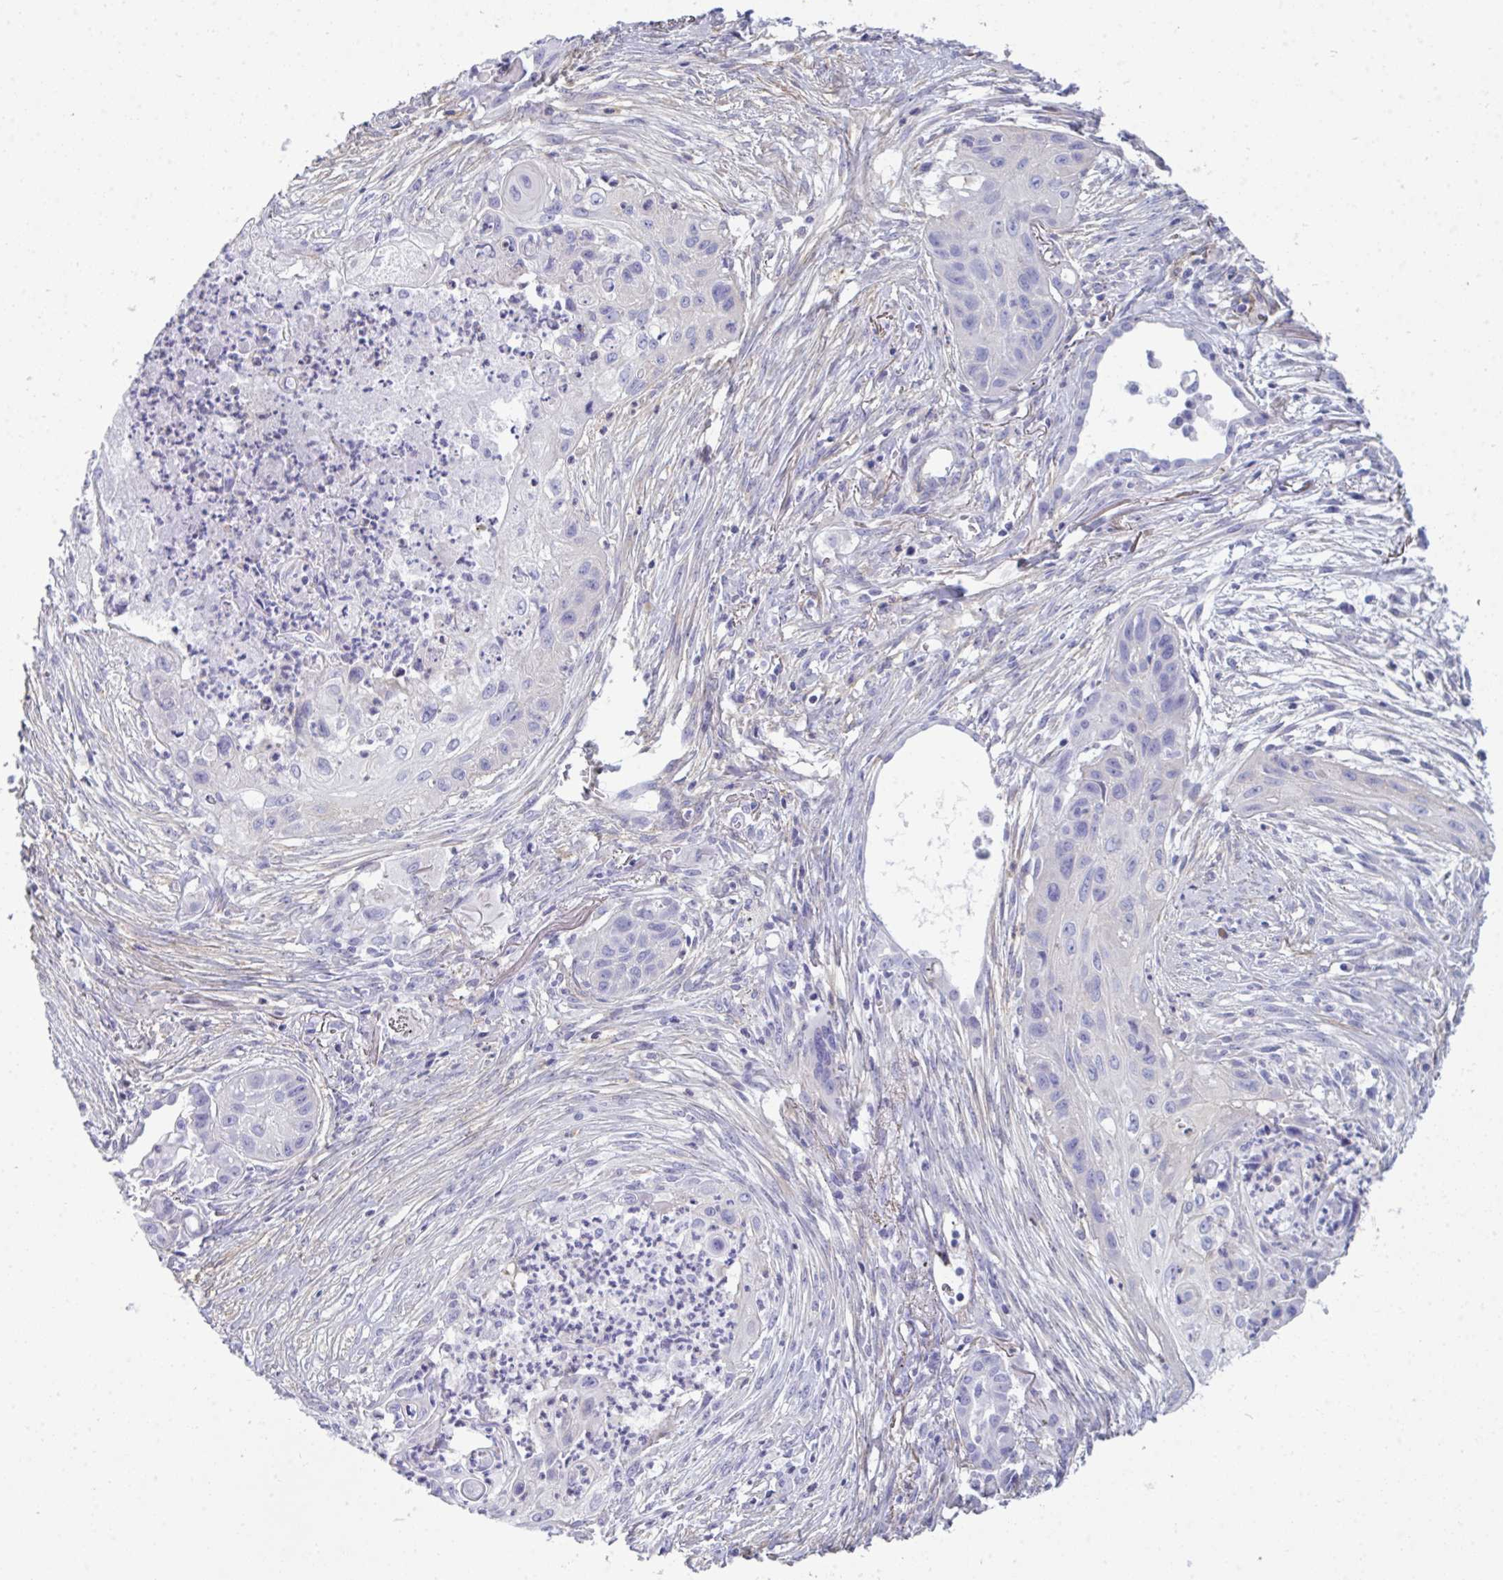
{"staining": {"intensity": "negative", "quantity": "none", "location": "none"}, "tissue": "lung cancer", "cell_type": "Tumor cells", "image_type": "cancer", "snomed": [{"axis": "morphology", "description": "Squamous cell carcinoma, NOS"}, {"axis": "topography", "description": "Lung"}], "caption": "Tumor cells show no significant positivity in squamous cell carcinoma (lung). The staining was performed using DAB (3,3'-diaminobenzidine) to visualize the protein expression in brown, while the nuclei were stained in blue with hematoxylin (Magnification: 20x).", "gene": "MYH10", "patient": {"sex": "male", "age": 71}}